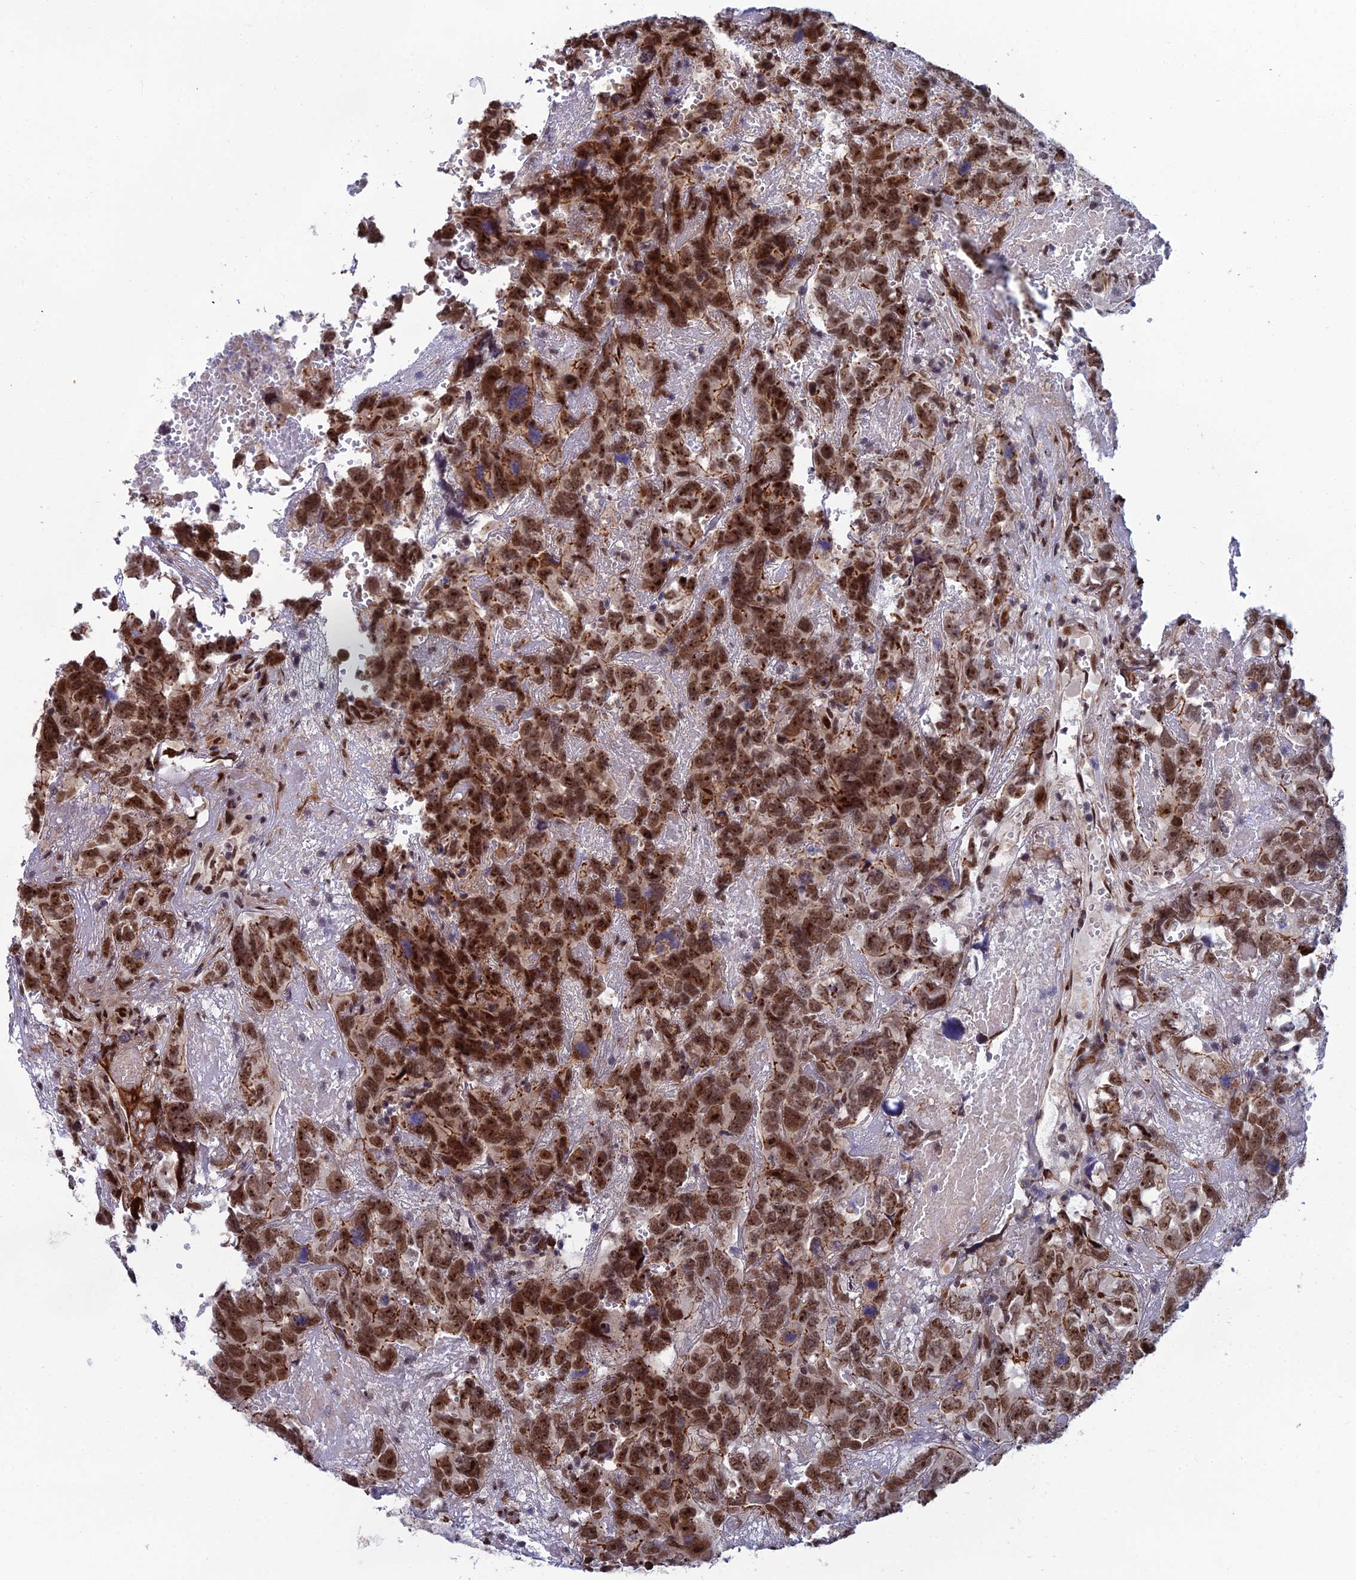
{"staining": {"intensity": "strong", "quantity": ">75%", "location": "nuclear"}, "tissue": "testis cancer", "cell_type": "Tumor cells", "image_type": "cancer", "snomed": [{"axis": "morphology", "description": "Carcinoma, Embryonal, NOS"}, {"axis": "topography", "description": "Testis"}], "caption": "DAB immunohistochemical staining of human testis cancer displays strong nuclear protein positivity in about >75% of tumor cells.", "gene": "ZNF668", "patient": {"sex": "male", "age": 45}}